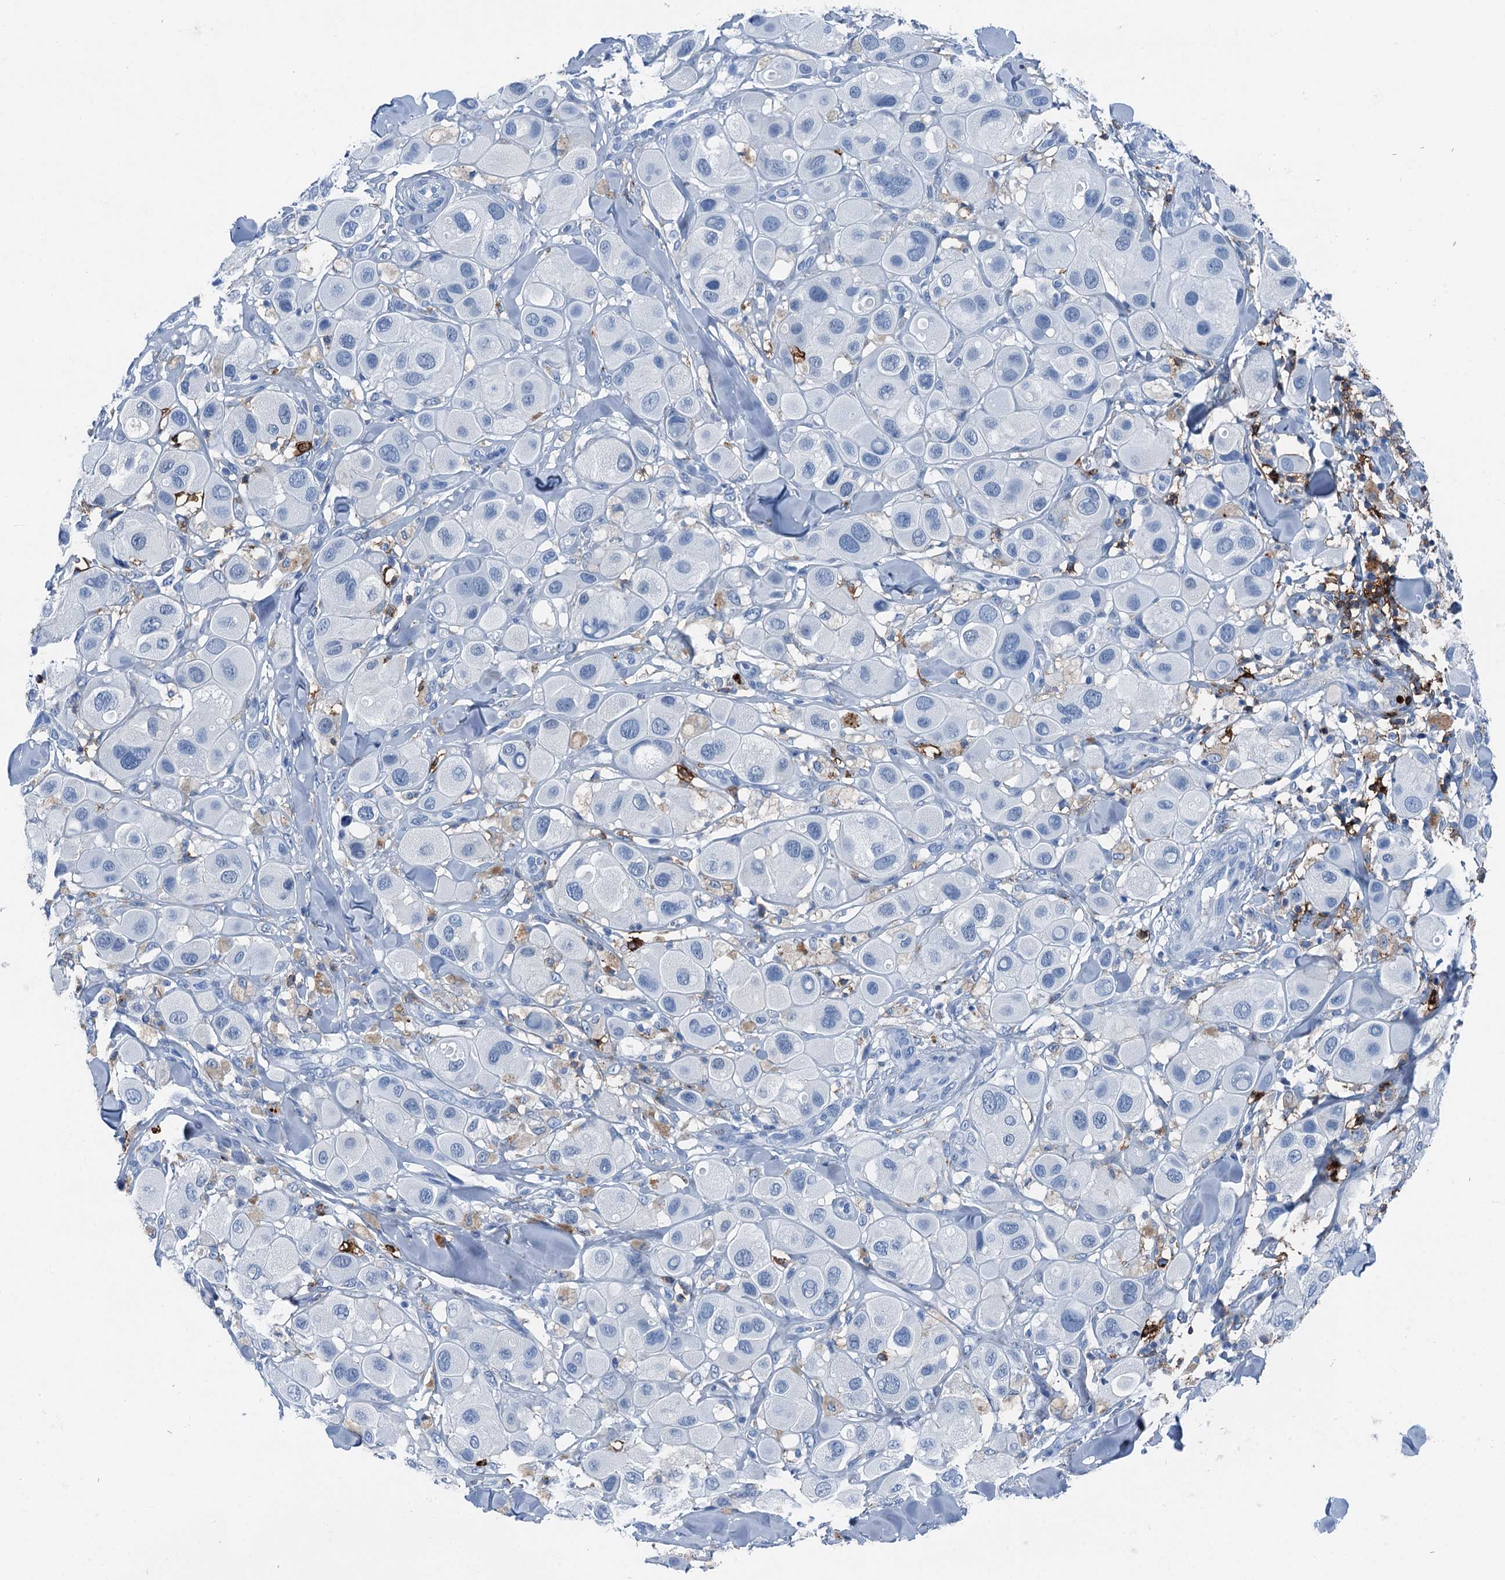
{"staining": {"intensity": "negative", "quantity": "none", "location": "none"}, "tissue": "melanoma", "cell_type": "Tumor cells", "image_type": "cancer", "snomed": [{"axis": "morphology", "description": "Malignant melanoma, Metastatic site"}, {"axis": "topography", "description": "Skin"}], "caption": "Immunohistochemical staining of malignant melanoma (metastatic site) exhibits no significant positivity in tumor cells.", "gene": "PLAC8", "patient": {"sex": "male", "age": 41}}